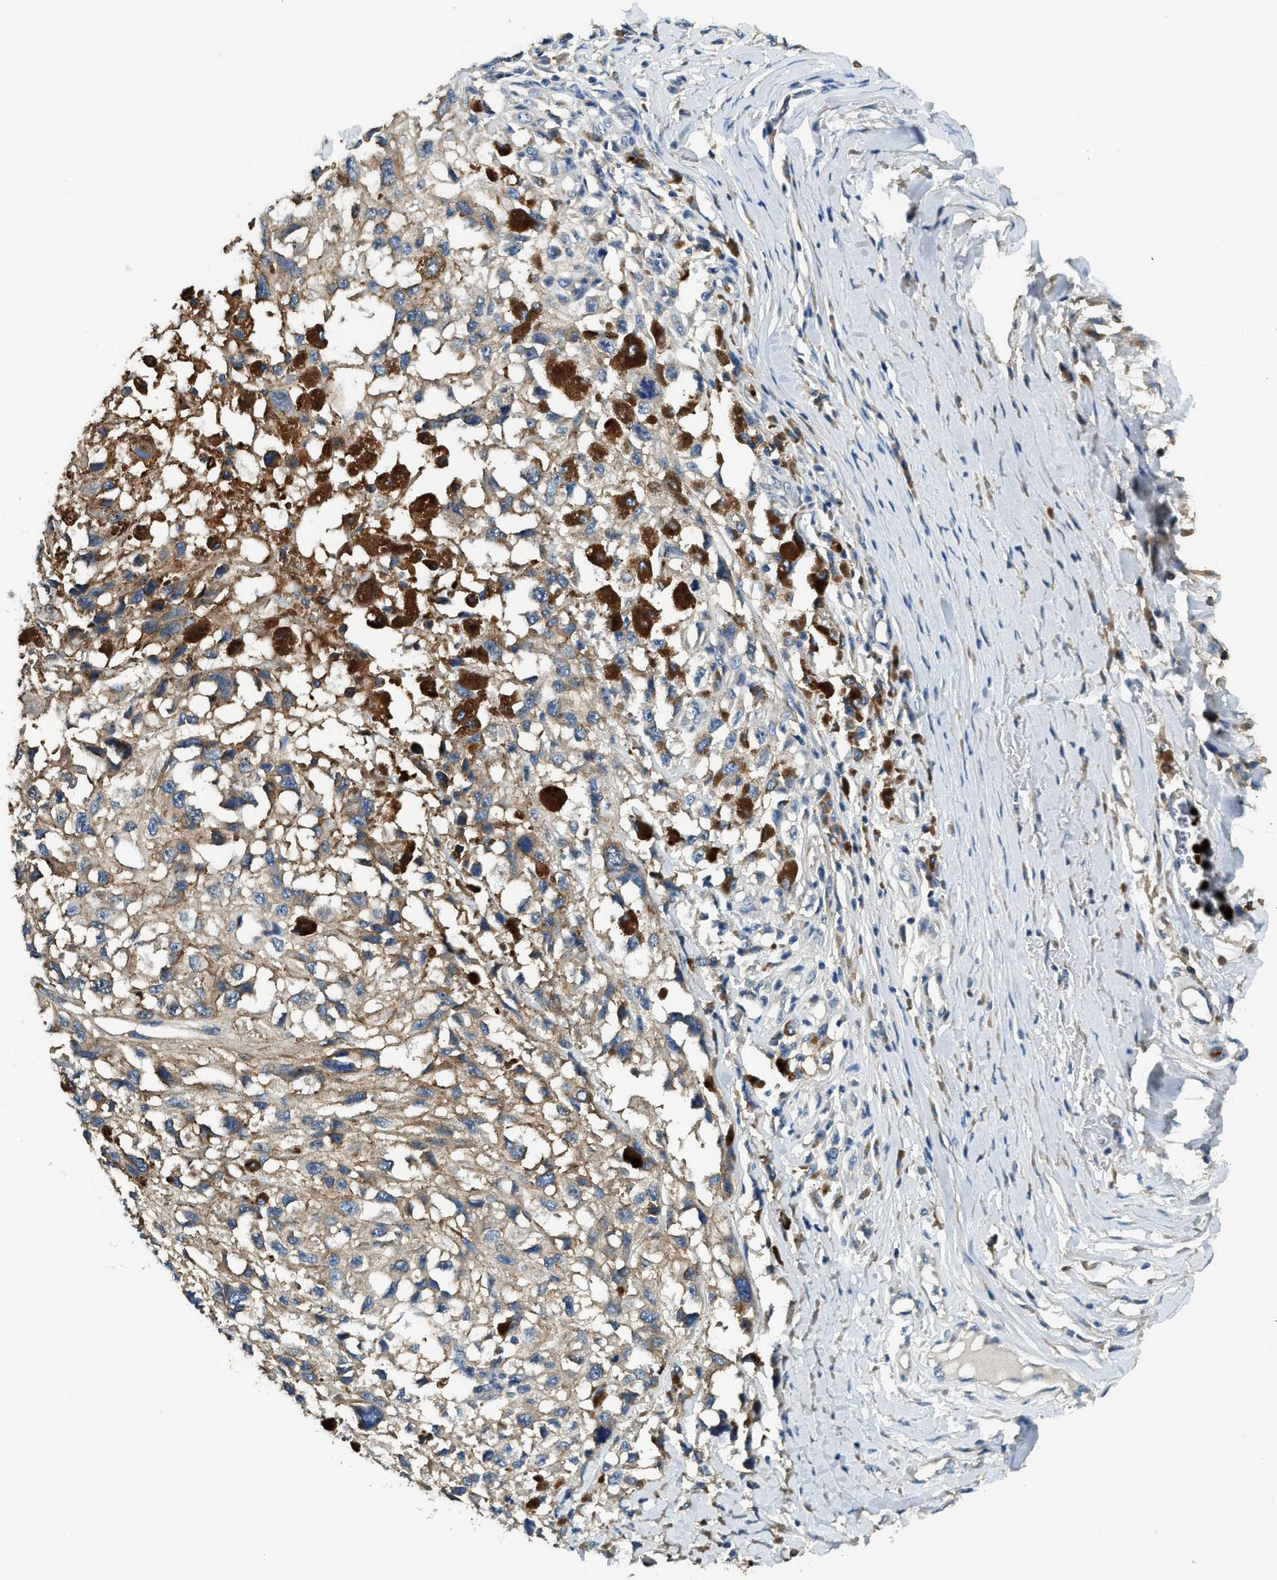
{"staining": {"intensity": "weak", "quantity": "<25%", "location": "cytoplasmic/membranous"}, "tissue": "melanoma", "cell_type": "Tumor cells", "image_type": "cancer", "snomed": [{"axis": "morphology", "description": "Malignant melanoma, Metastatic site"}, {"axis": "topography", "description": "Lymph node"}], "caption": "IHC image of human malignant melanoma (metastatic site) stained for a protein (brown), which exhibits no staining in tumor cells.", "gene": "ANXA3", "patient": {"sex": "male", "age": 59}}